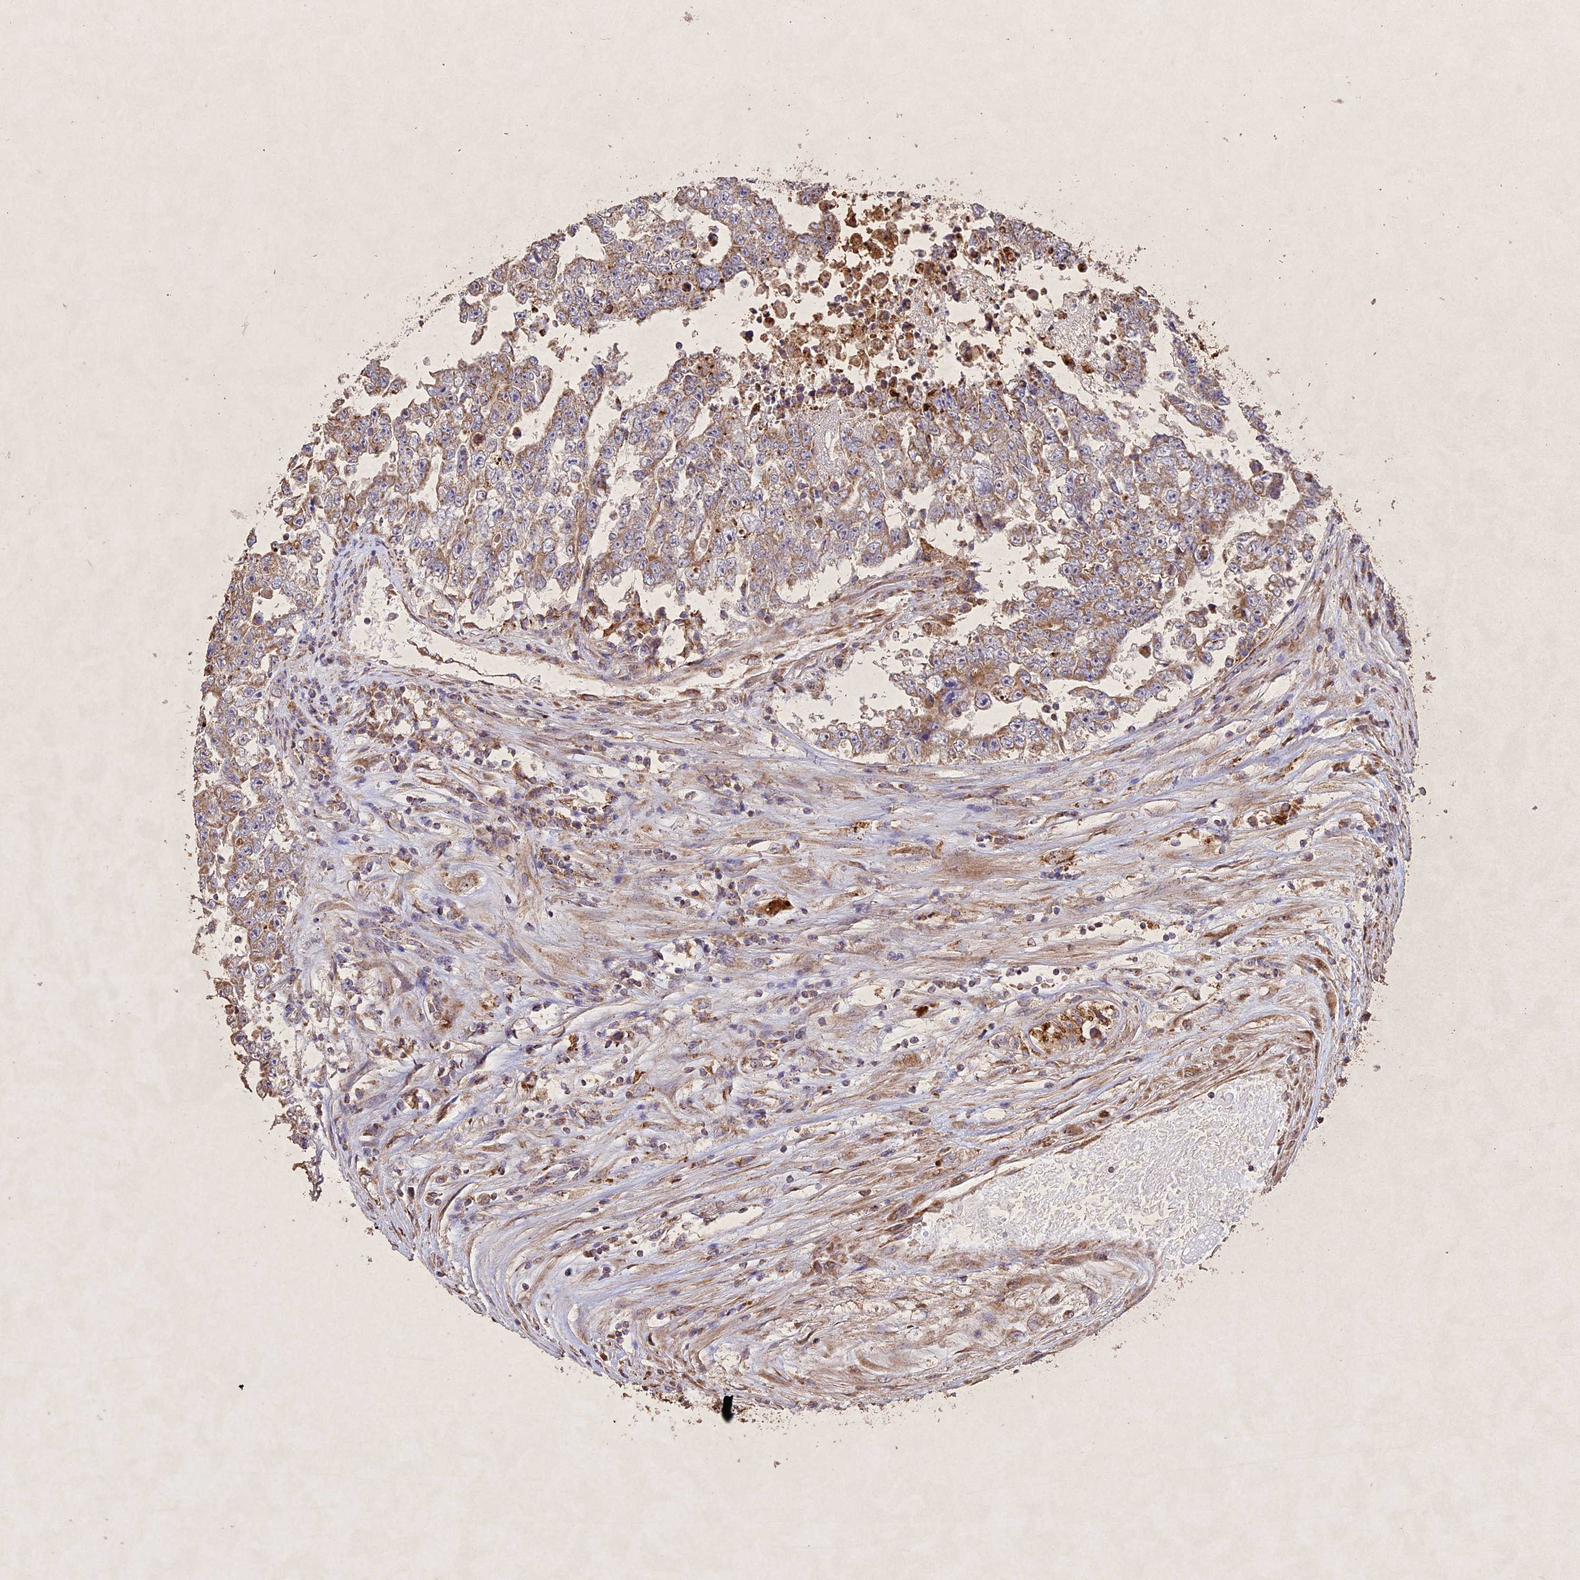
{"staining": {"intensity": "moderate", "quantity": "25%-75%", "location": "cytoplasmic/membranous"}, "tissue": "testis cancer", "cell_type": "Tumor cells", "image_type": "cancer", "snomed": [{"axis": "morphology", "description": "Carcinoma, Embryonal, NOS"}, {"axis": "topography", "description": "Testis"}], "caption": "Testis cancer tissue exhibits moderate cytoplasmic/membranous positivity in about 25%-75% of tumor cells, visualized by immunohistochemistry.", "gene": "CIAO2B", "patient": {"sex": "male", "age": 25}}